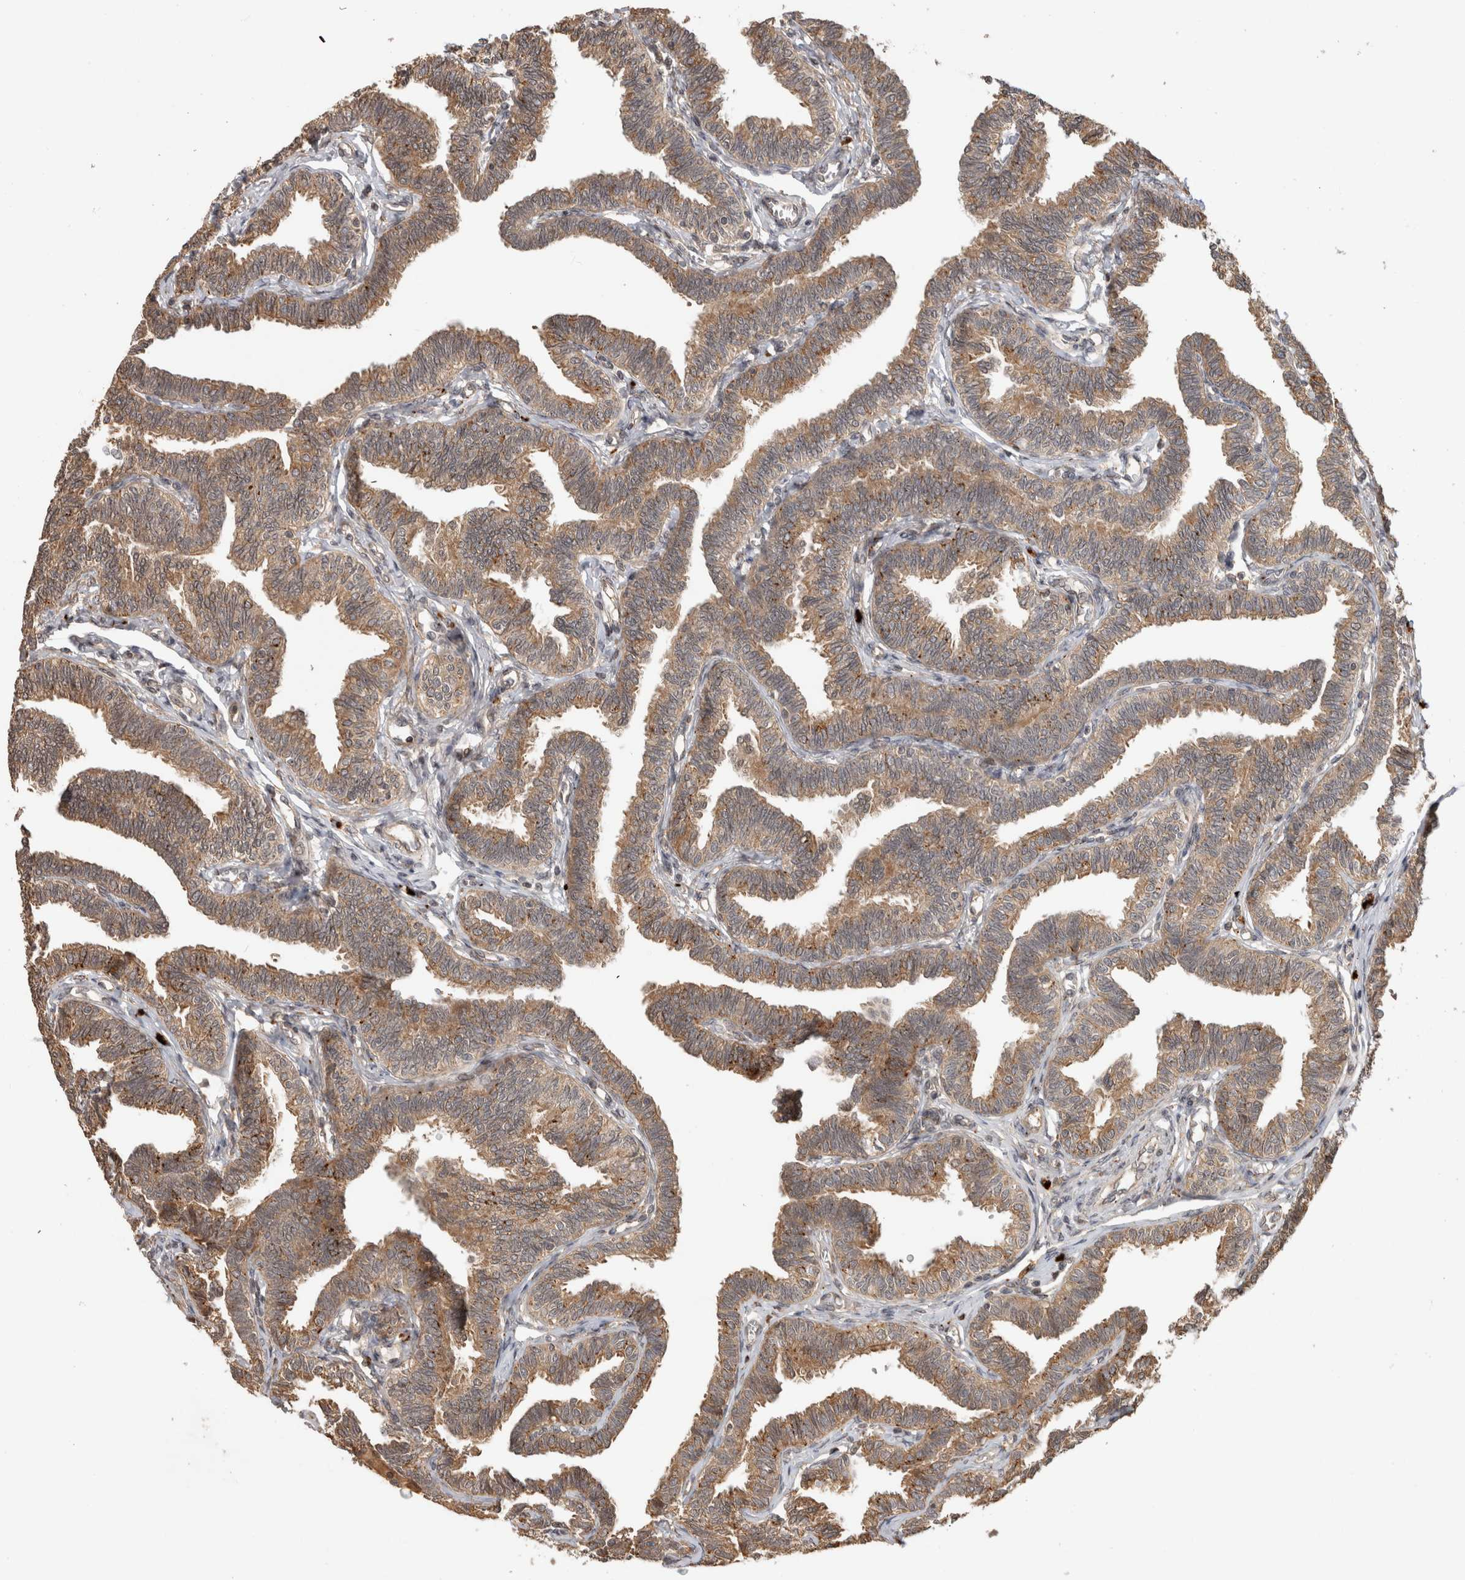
{"staining": {"intensity": "moderate", "quantity": ">75%", "location": "cytoplasmic/membranous"}, "tissue": "fallopian tube", "cell_type": "Glandular cells", "image_type": "normal", "snomed": [{"axis": "morphology", "description": "Normal tissue, NOS"}, {"axis": "topography", "description": "Fallopian tube"}, {"axis": "topography", "description": "Ovary"}], "caption": "Brown immunohistochemical staining in benign human fallopian tube reveals moderate cytoplasmic/membranous staining in about >75% of glandular cells. The staining is performed using DAB (3,3'-diaminobenzidine) brown chromogen to label protein expression. The nuclei are counter-stained blue using hematoxylin.", "gene": "PITPNC1", "patient": {"sex": "female", "age": 23}}